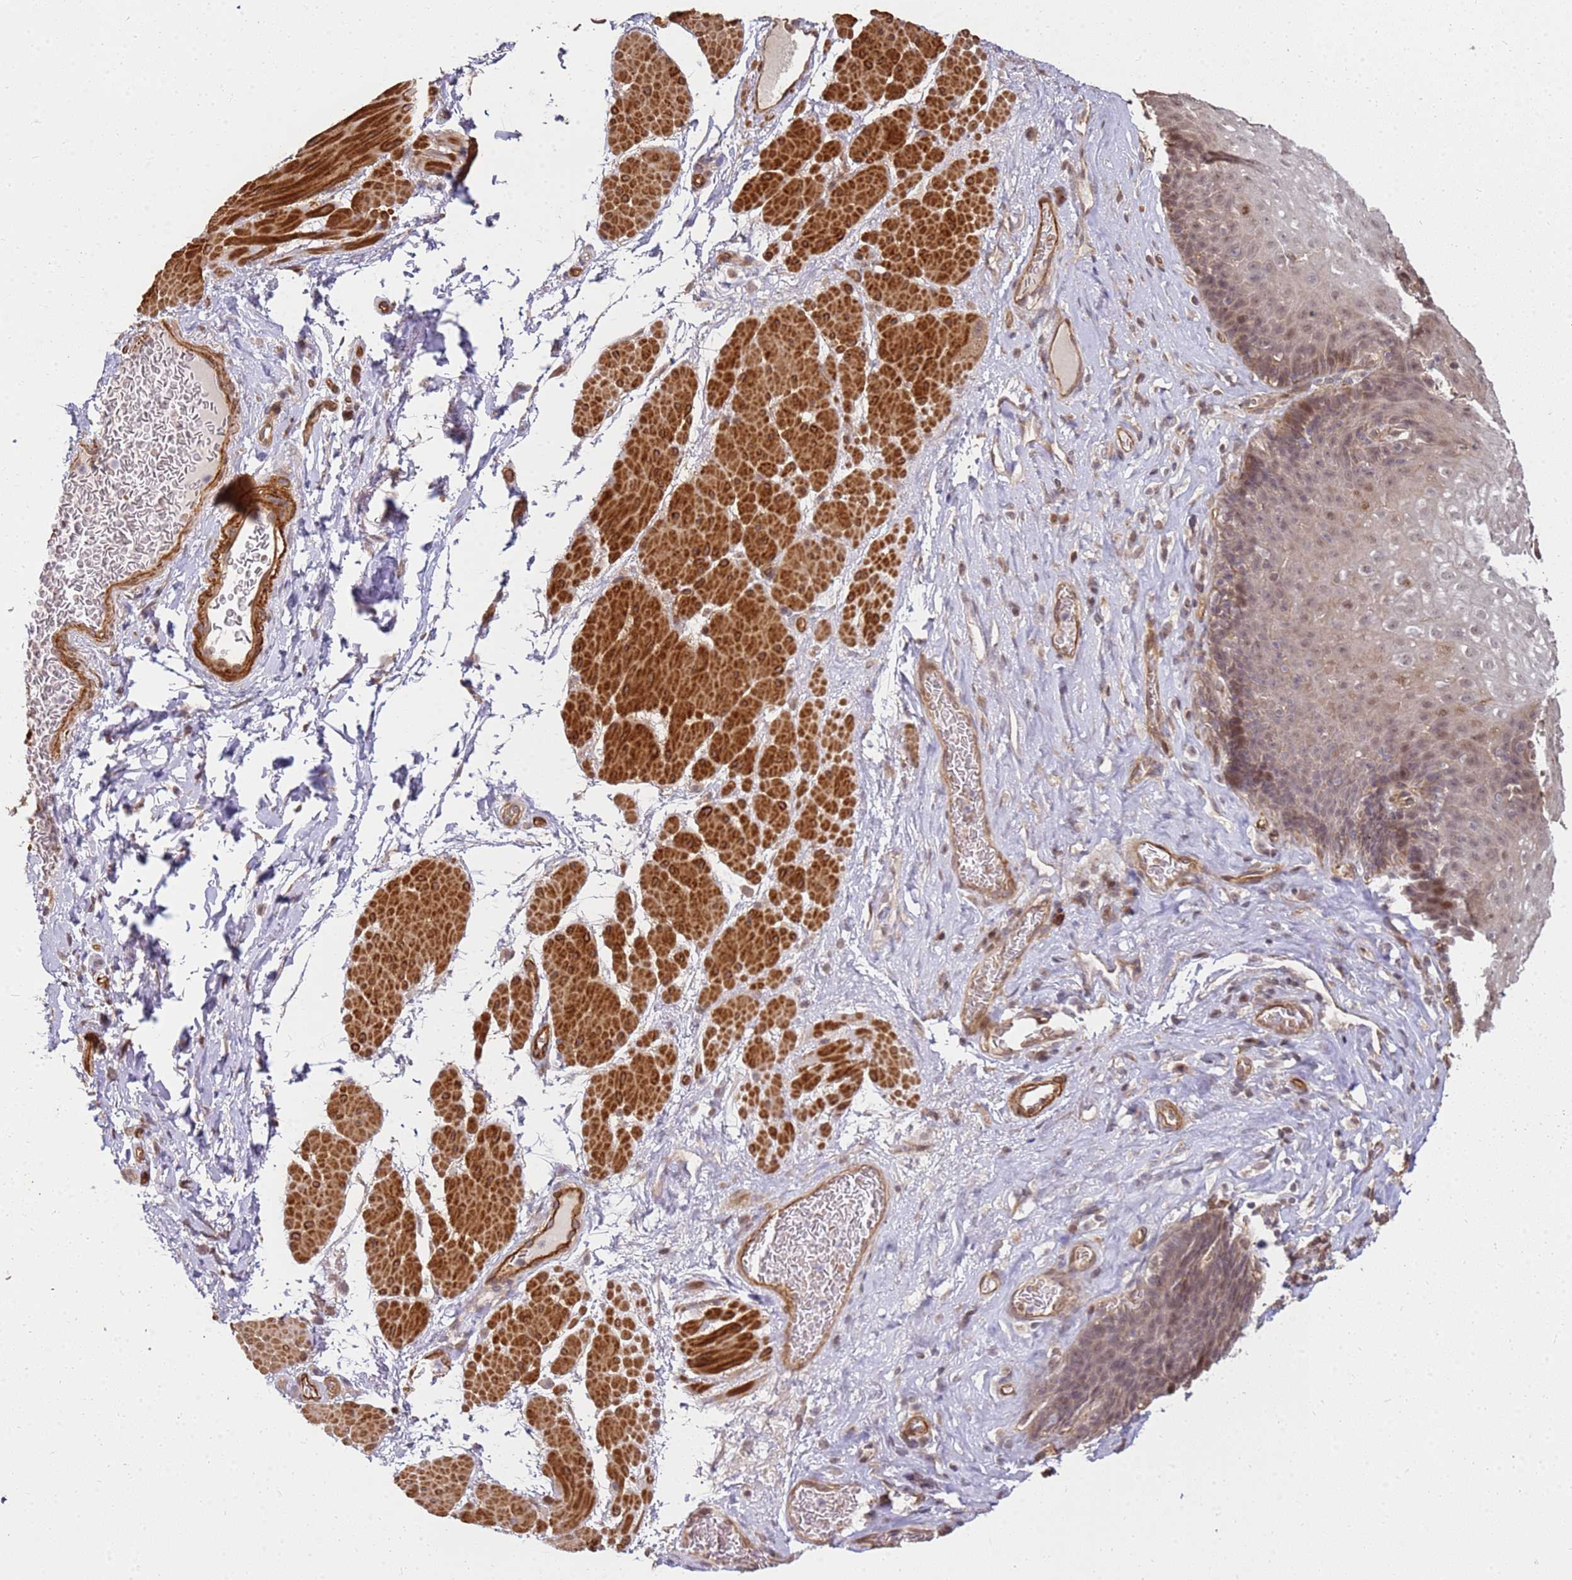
{"staining": {"intensity": "moderate", "quantity": "<25%", "location": "nuclear"}, "tissue": "esophagus", "cell_type": "Squamous epithelial cells", "image_type": "normal", "snomed": [{"axis": "morphology", "description": "Normal tissue, NOS"}, {"axis": "topography", "description": "Esophagus"}], "caption": "Human esophagus stained for a protein (brown) exhibits moderate nuclear positive expression in approximately <25% of squamous epithelial cells.", "gene": "ST18", "patient": {"sex": "female", "age": 66}}